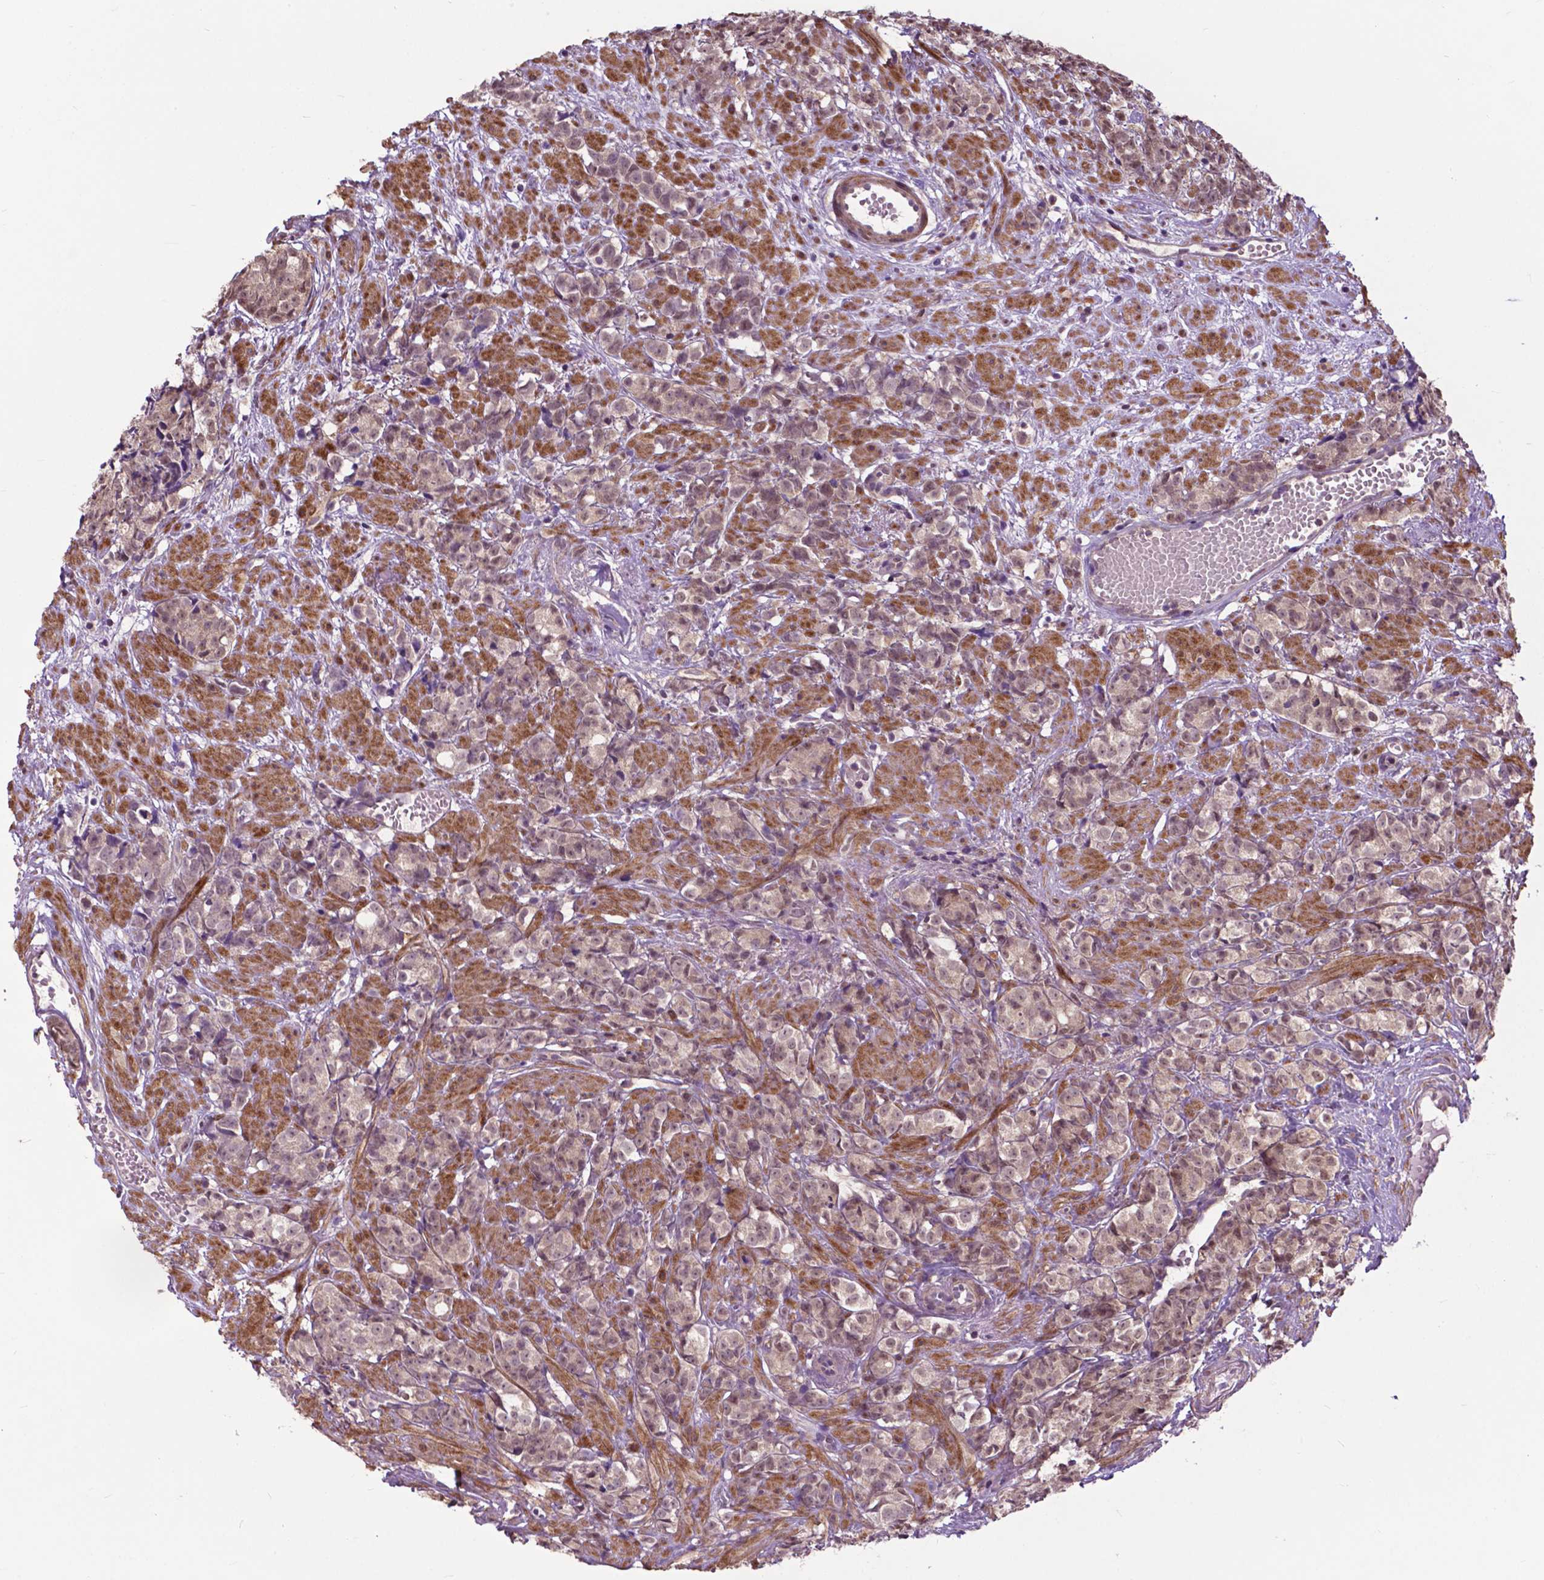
{"staining": {"intensity": "negative", "quantity": "none", "location": "none"}, "tissue": "prostate cancer", "cell_type": "Tumor cells", "image_type": "cancer", "snomed": [{"axis": "morphology", "description": "Adenocarcinoma, High grade"}, {"axis": "topography", "description": "Prostate"}], "caption": "The histopathology image demonstrates no staining of tumor cells in prostate cancer (high-grade adenocarcinoma).", "gene": "OTUB1", "patient": {"sex": "male", "age": 81}}